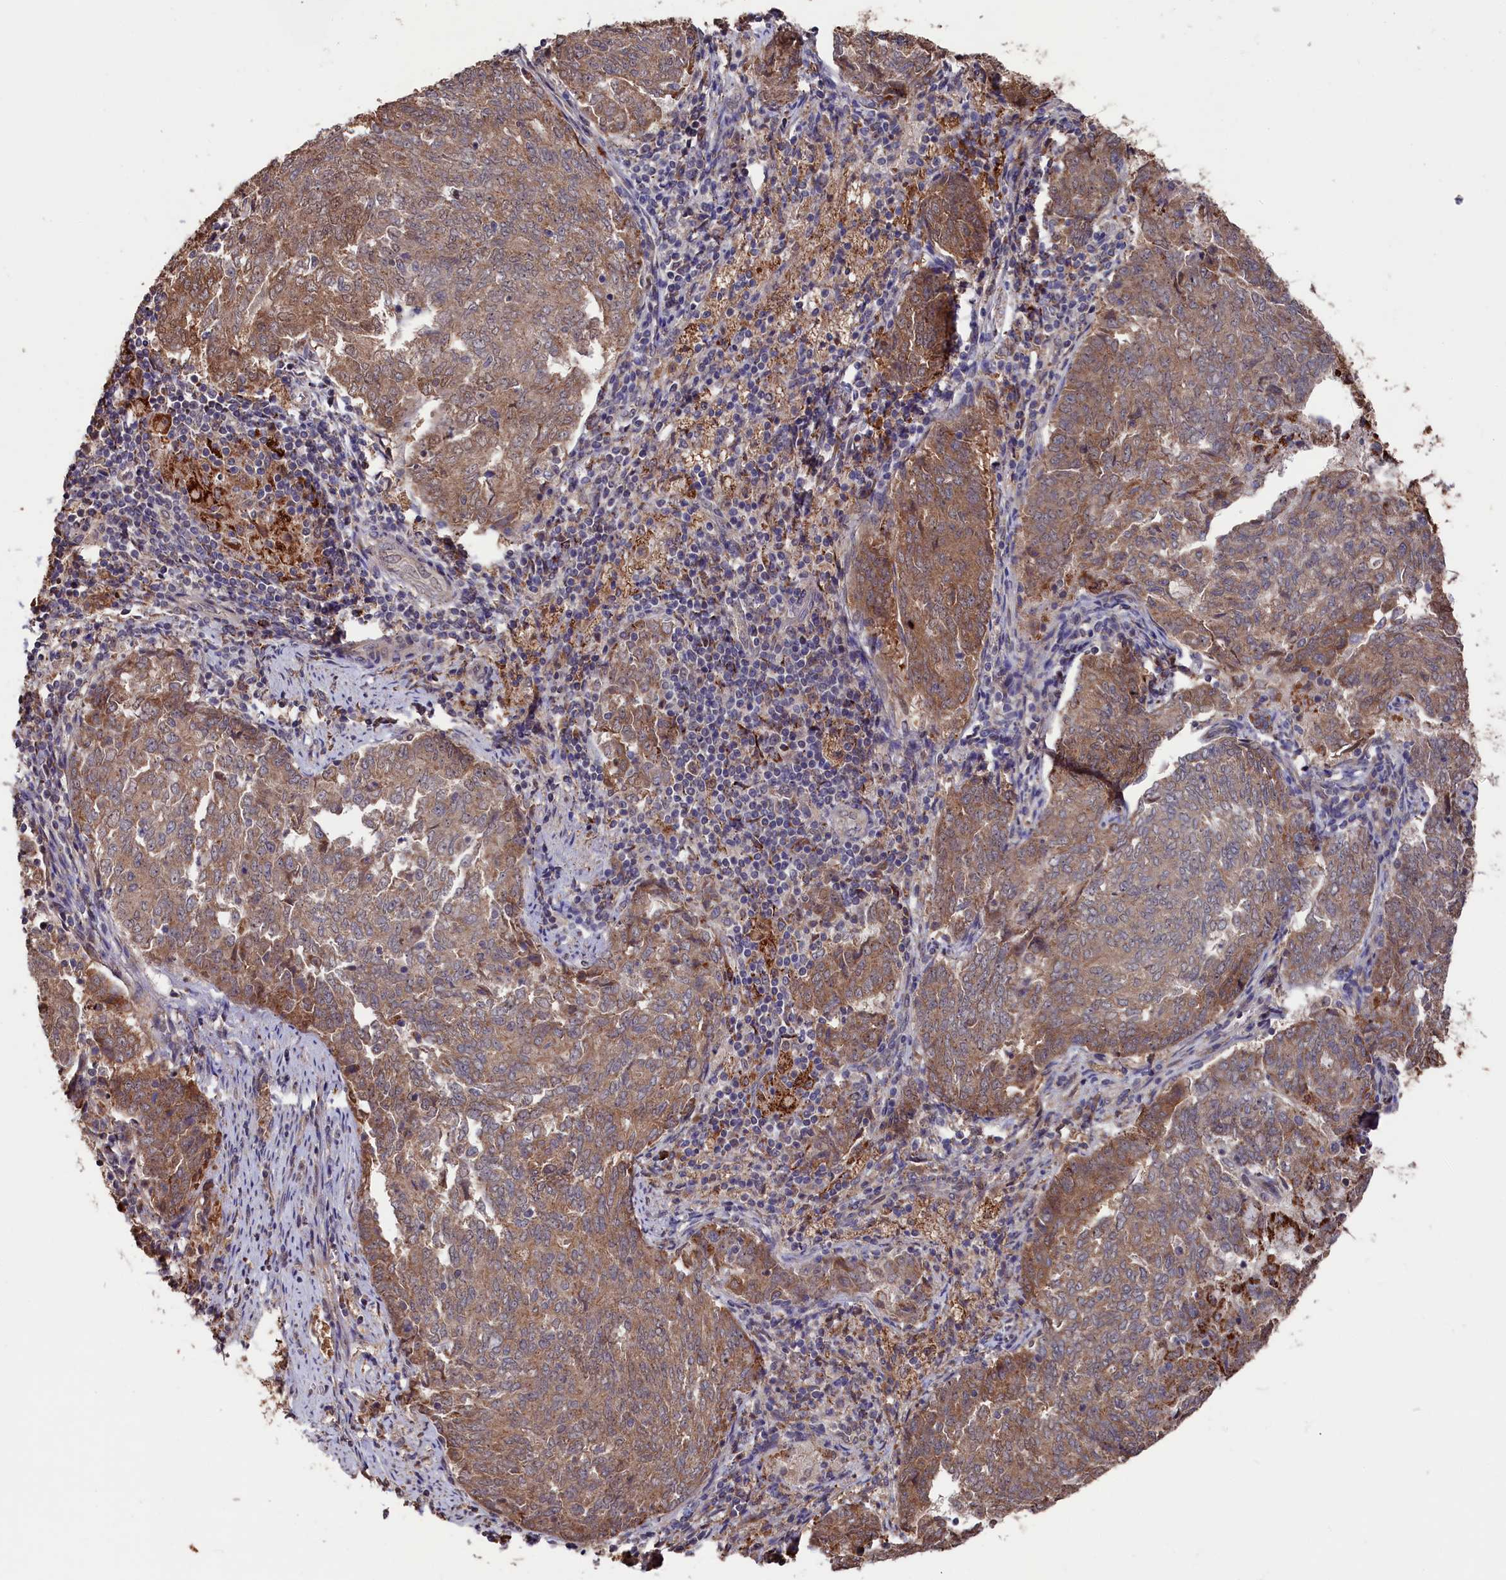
{"staining": {"intensity": "moderate", "quantity": ">75%", "location": "cytoplasmic/membranous"}, "tissue": "endometrial cancer", "cell_type": "Tumor cells", "image_type": "cancer", "snomed": [{"axis": "morphology", "description": "Adenocarcinoma, NOS"}, {"axis": "topography", "description": "Endometrium"}], "caption": "Endometrial cancer tissue exhibits moderate cytoplasmic/membranous staining in about >75% of tumor cells The protein is shown in brown color, while the nuclei are stained blue.", "gene": "SLC12A4", "patient": {"sex": "female", "age": 80}}